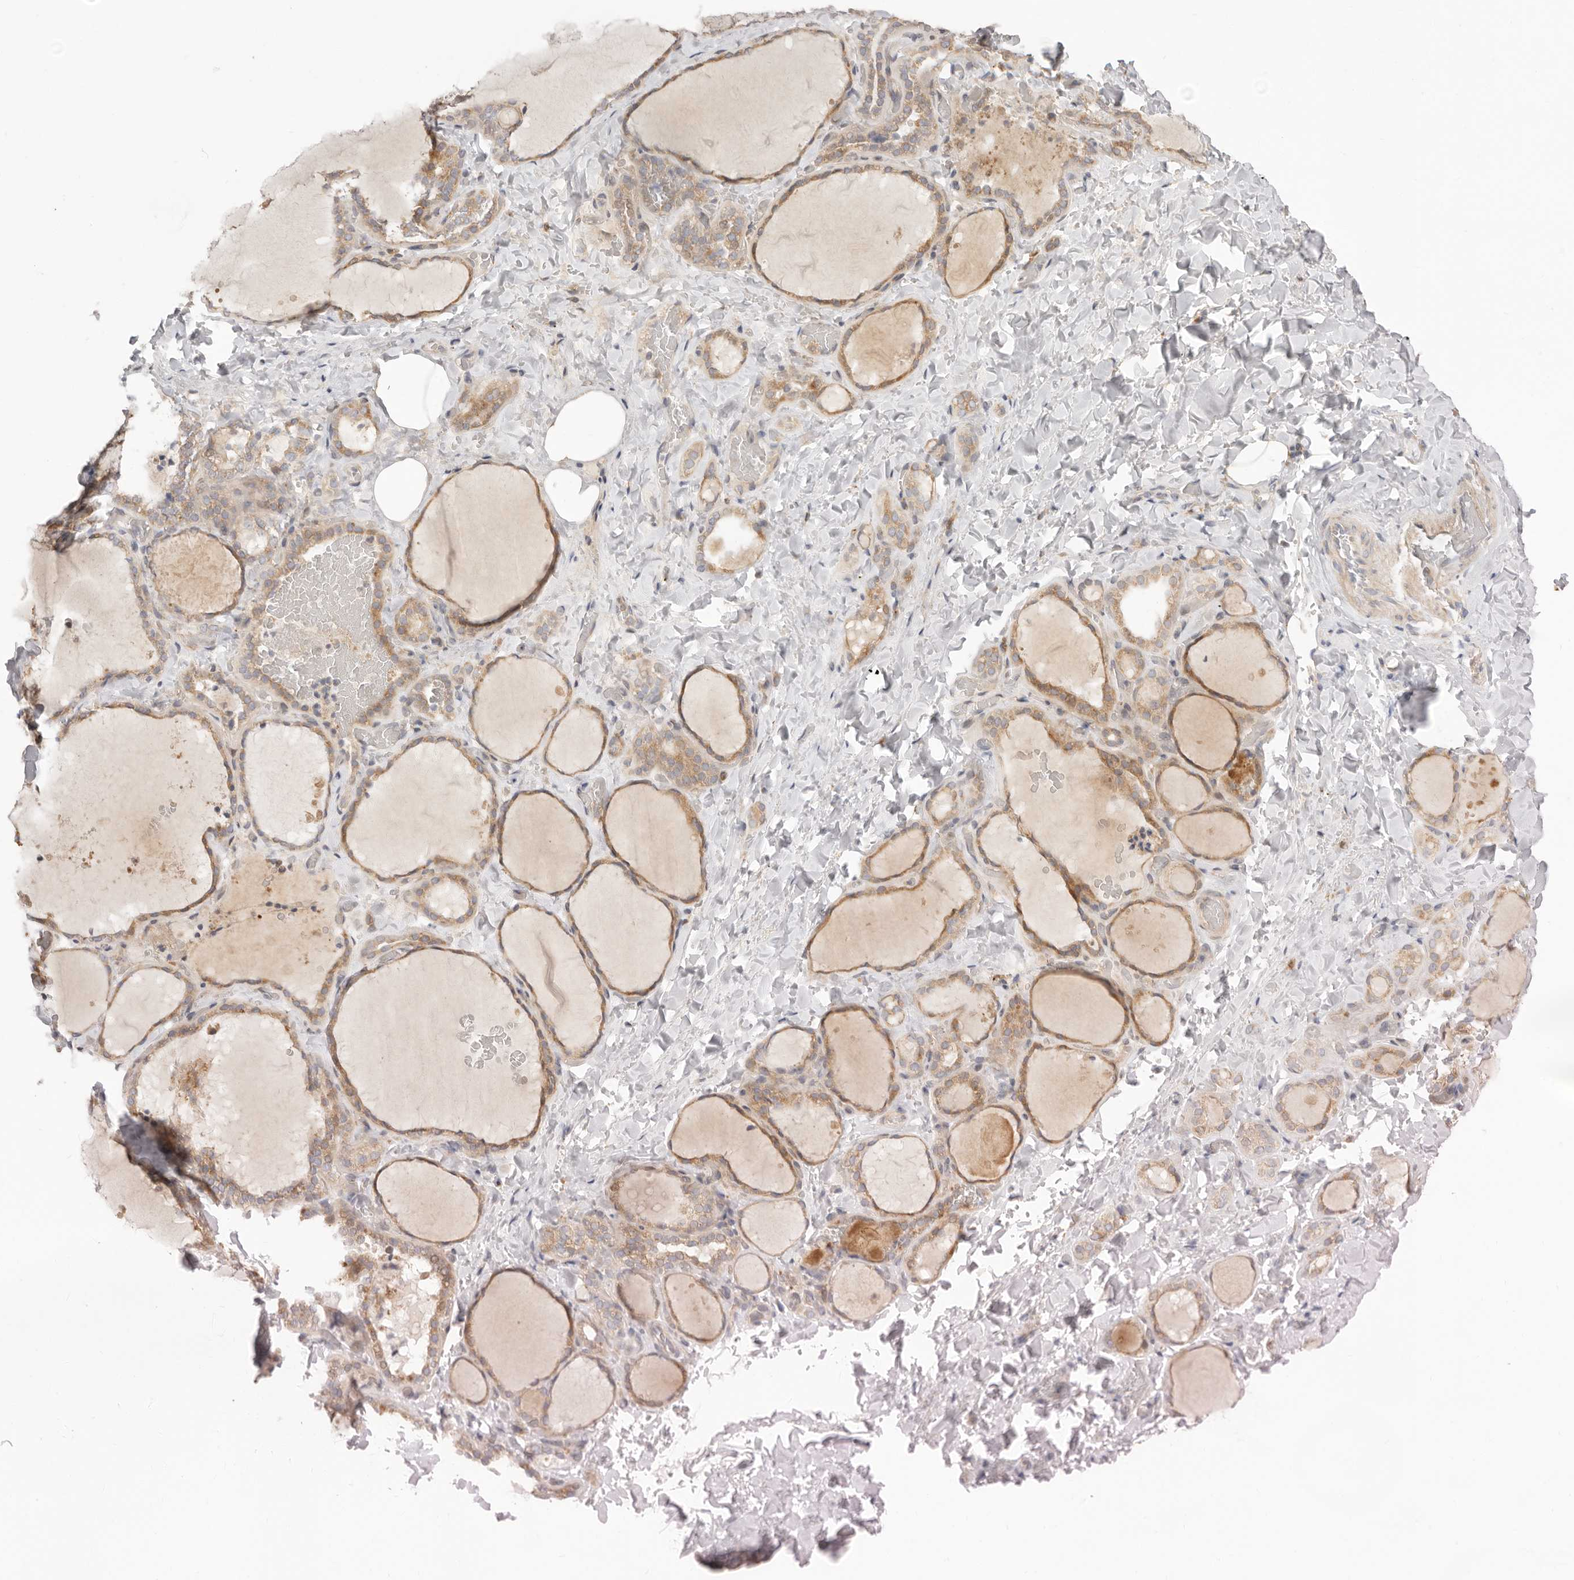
{"staining": {"intensity": "moderate", "quantity": ">75%", "location": "cytoplasmic/membranous"}, "tissue": "thyroid gland", "cell_type": "Glandular cells", "image_type": "normal", "snomed": [{"axis": "morphology", "description": "Normal tissue, NOS"}, {"axis": "topography", "description": "Thyroid gland"}], "caption": "Protein expression analysis of unremarkable human thyroid gland reveals moderate cytoplasmic/membranous positivity in about >75% of glandular cells.", "gene": "USH1C", "patient": {"sex": "female", "age": 22}}